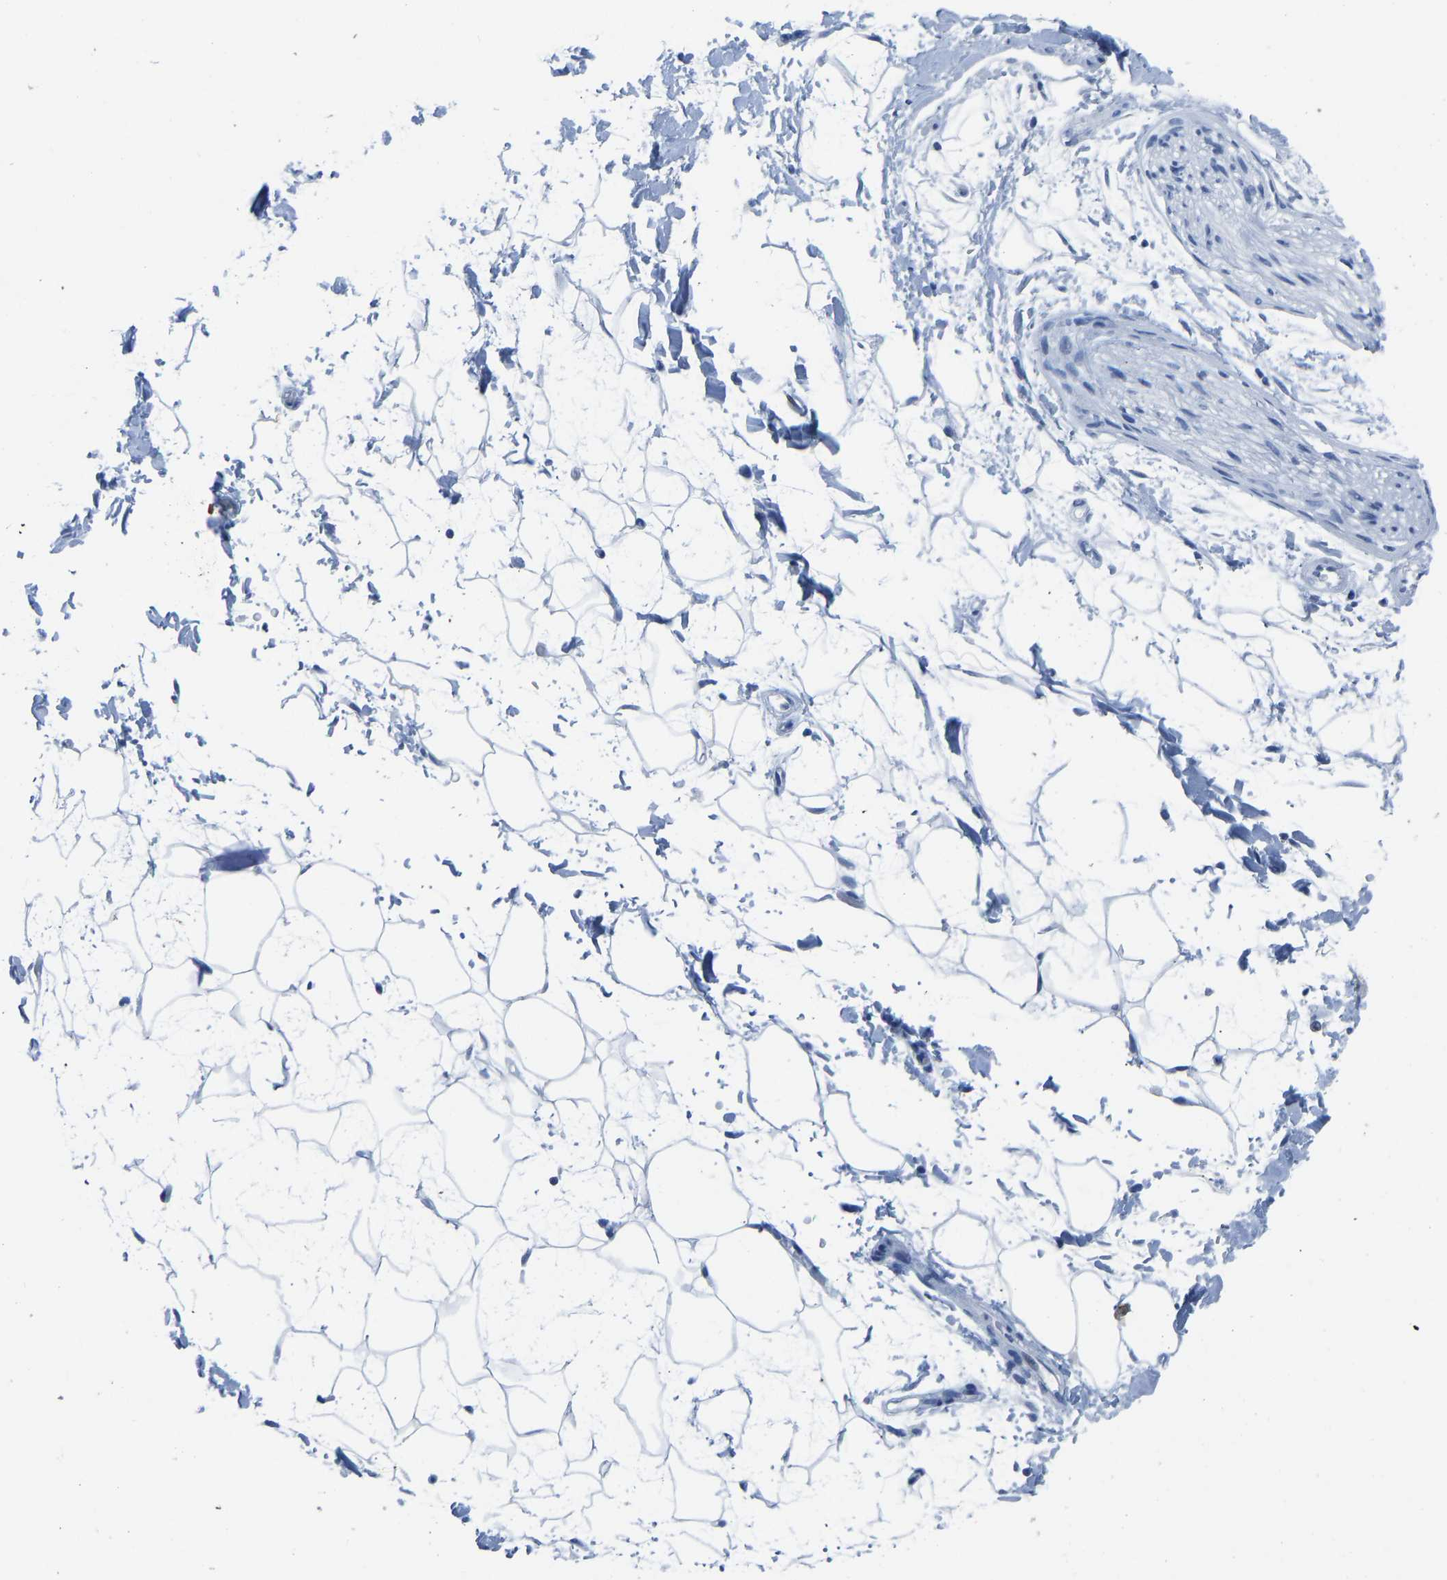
{"staining": {"intensity": "negative", "quantity": "none", "location": "none"}, "tissue": "adipose tissue", "cell_type": "Adipocytes", "image_type": "normal", "snomed": [{"axis": "morphology", "description": "Normal tissue, NOS"}, {"axis": "topography", "description": "Soft tissue"}], "caption": "This is an immunohistochemistry (IHC) photomicrograph of benign adipose tissue. There is no expression in adipocytes.", "gene": "SERPINB3", "patient": {"sex": "male", "age": 72}}